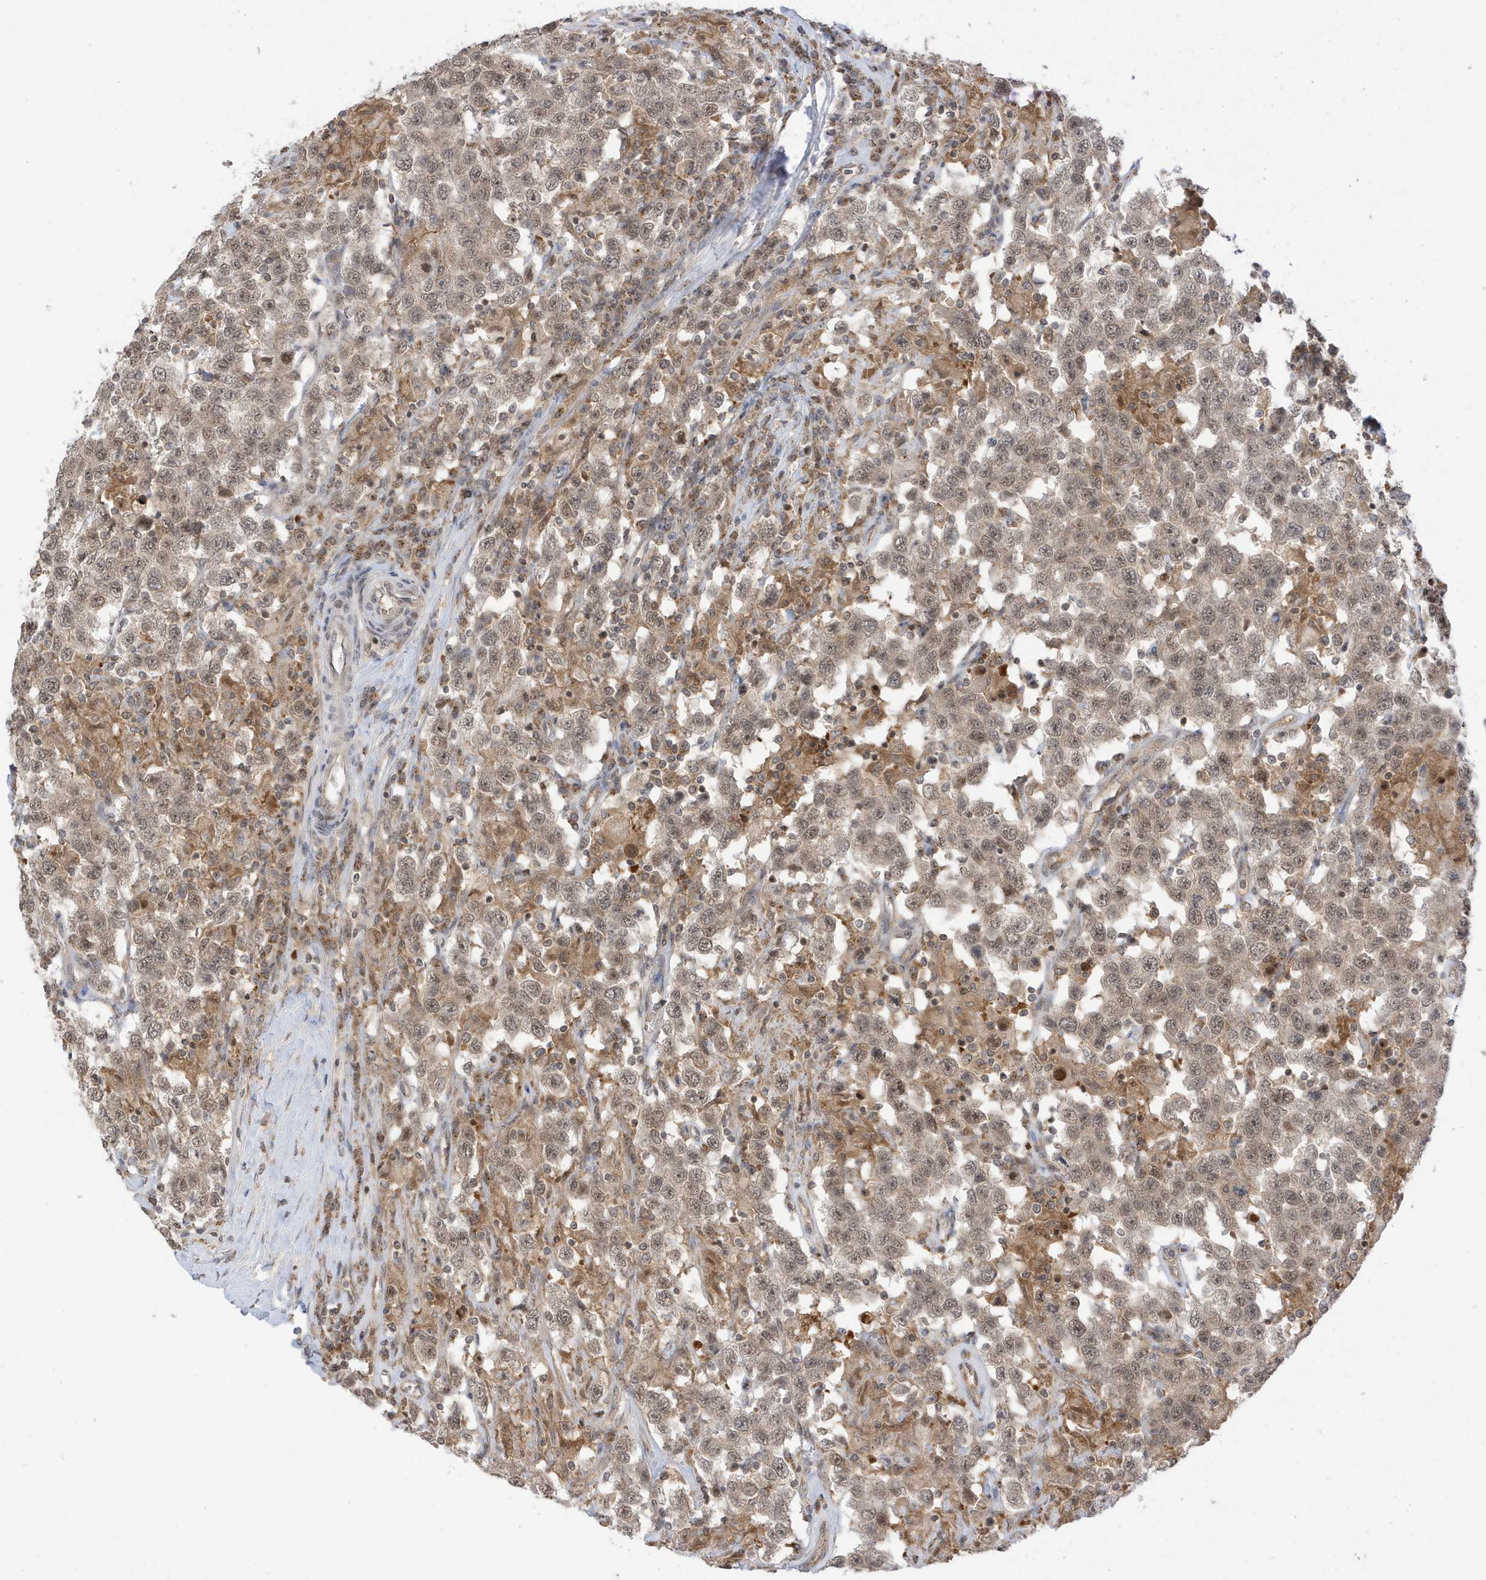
{"staining": {"intensity": "moderate", "quantity": ">75%", "location": "nuclear"}, "tissue": "testis cancer", "cell_type": "Tumor cells", "image_type": "cancer", "snomed": [{"axis": "morphology", "description": "Seminoma, NOS"}, {"axis": "topography", "description": "Testis"}], "caption": "A medium amount of moderate nuclear expression is present in approximately >75% of tumor cells in seminoma (testis) tissue.", "gene": "TAB3", "patient": {"sex": "male", "age": 41}}